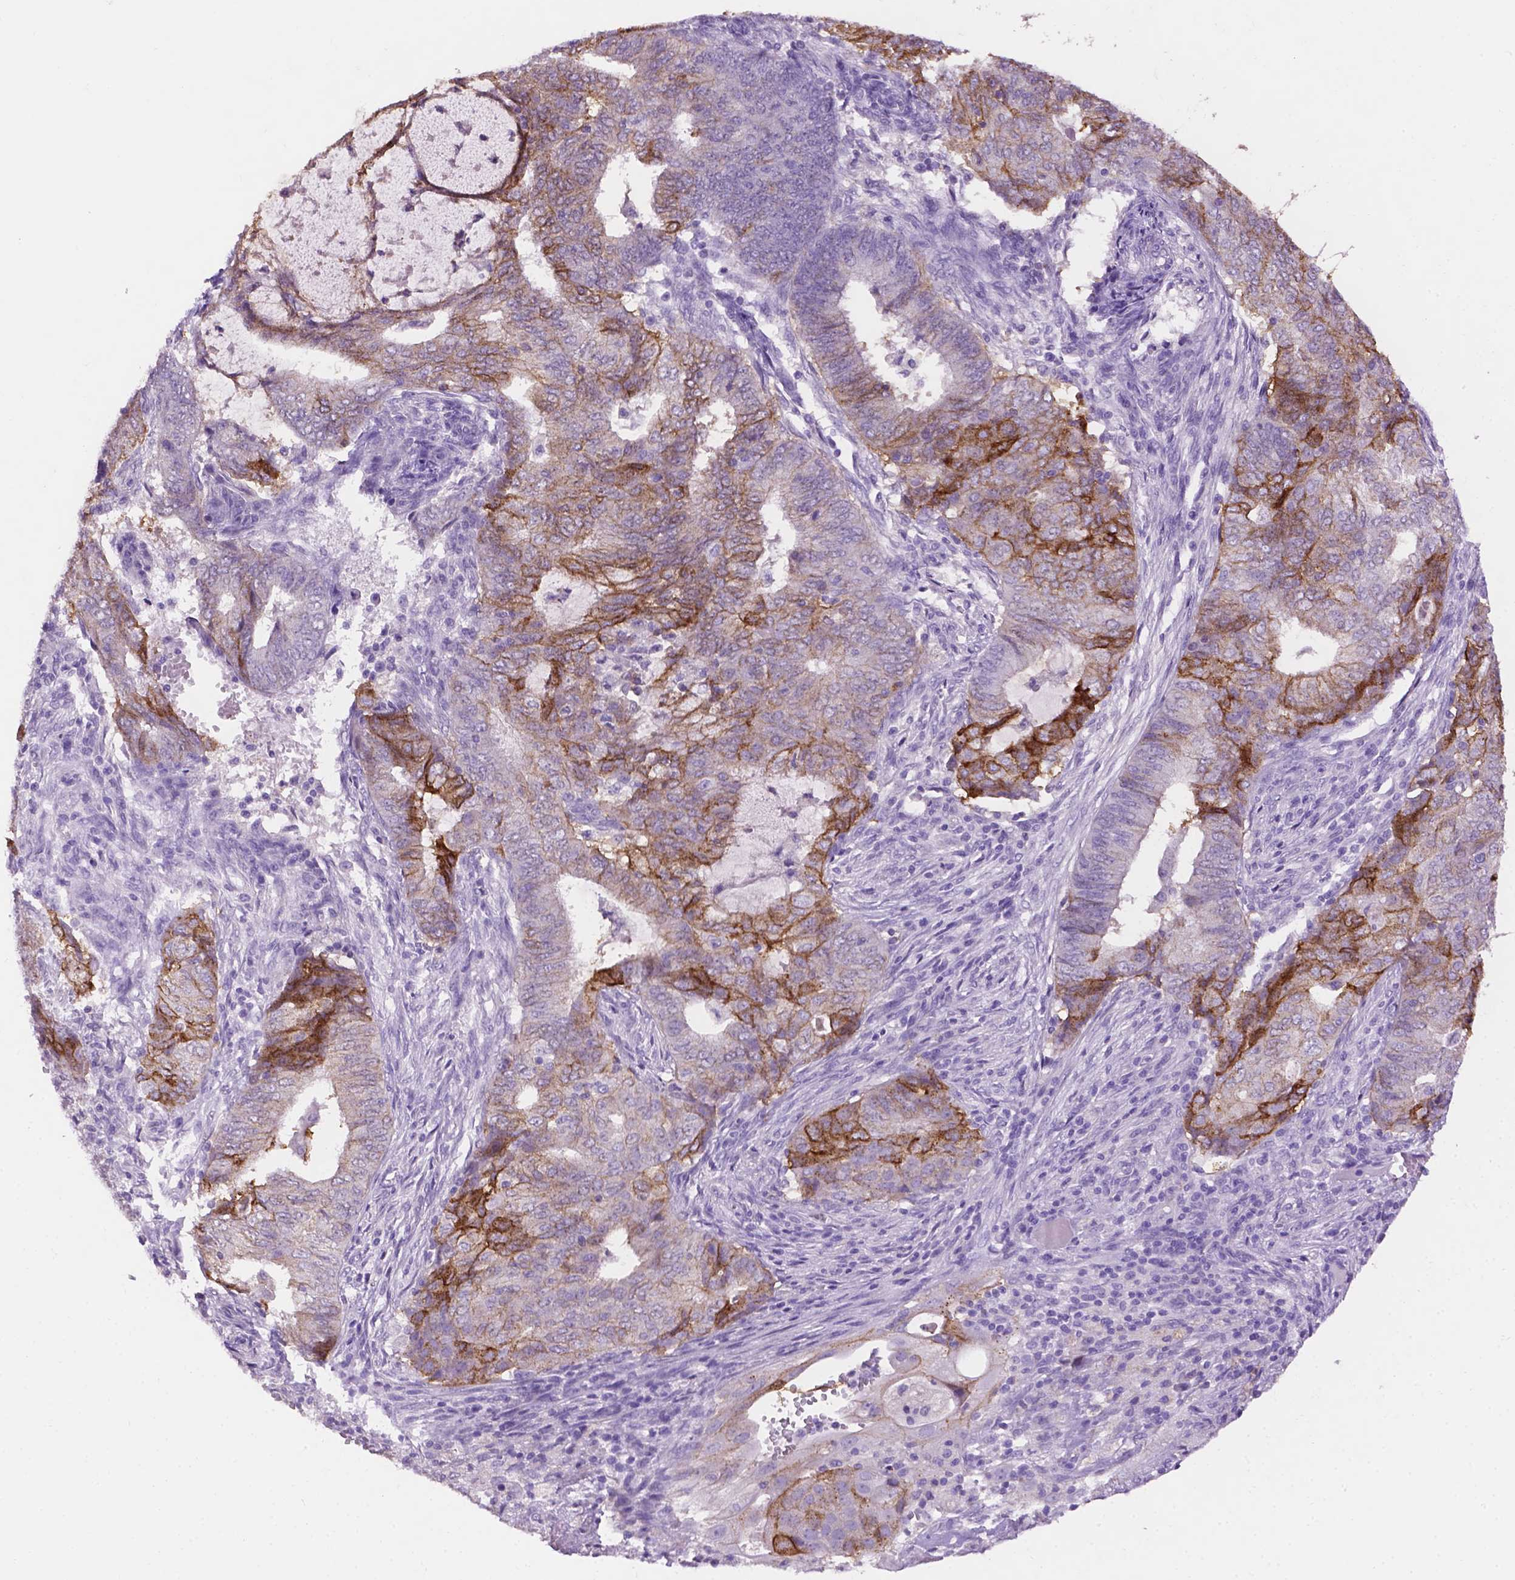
{"staining": {"intensity": "strong", "quantity": "<25%", "location": "cytoplasmic/membranous"}, "tissue": "endometrial cancer", "cell_type": "Tumor cells", "image_type": "cancer", "snomed": [{"axis": "morphology", "description": "Adenocarcinoma, NOS"}, {"axis": "topography", "description": "Endometrium"}], "caption": "Endometrial adenocarcinoma stained for a protein (brown) shows strong cytoplasmic/membranous positive expression in about <25% of tumor cells.", "gene": "TACSTD2", "patient": {"sex": "female", "age": 62}}